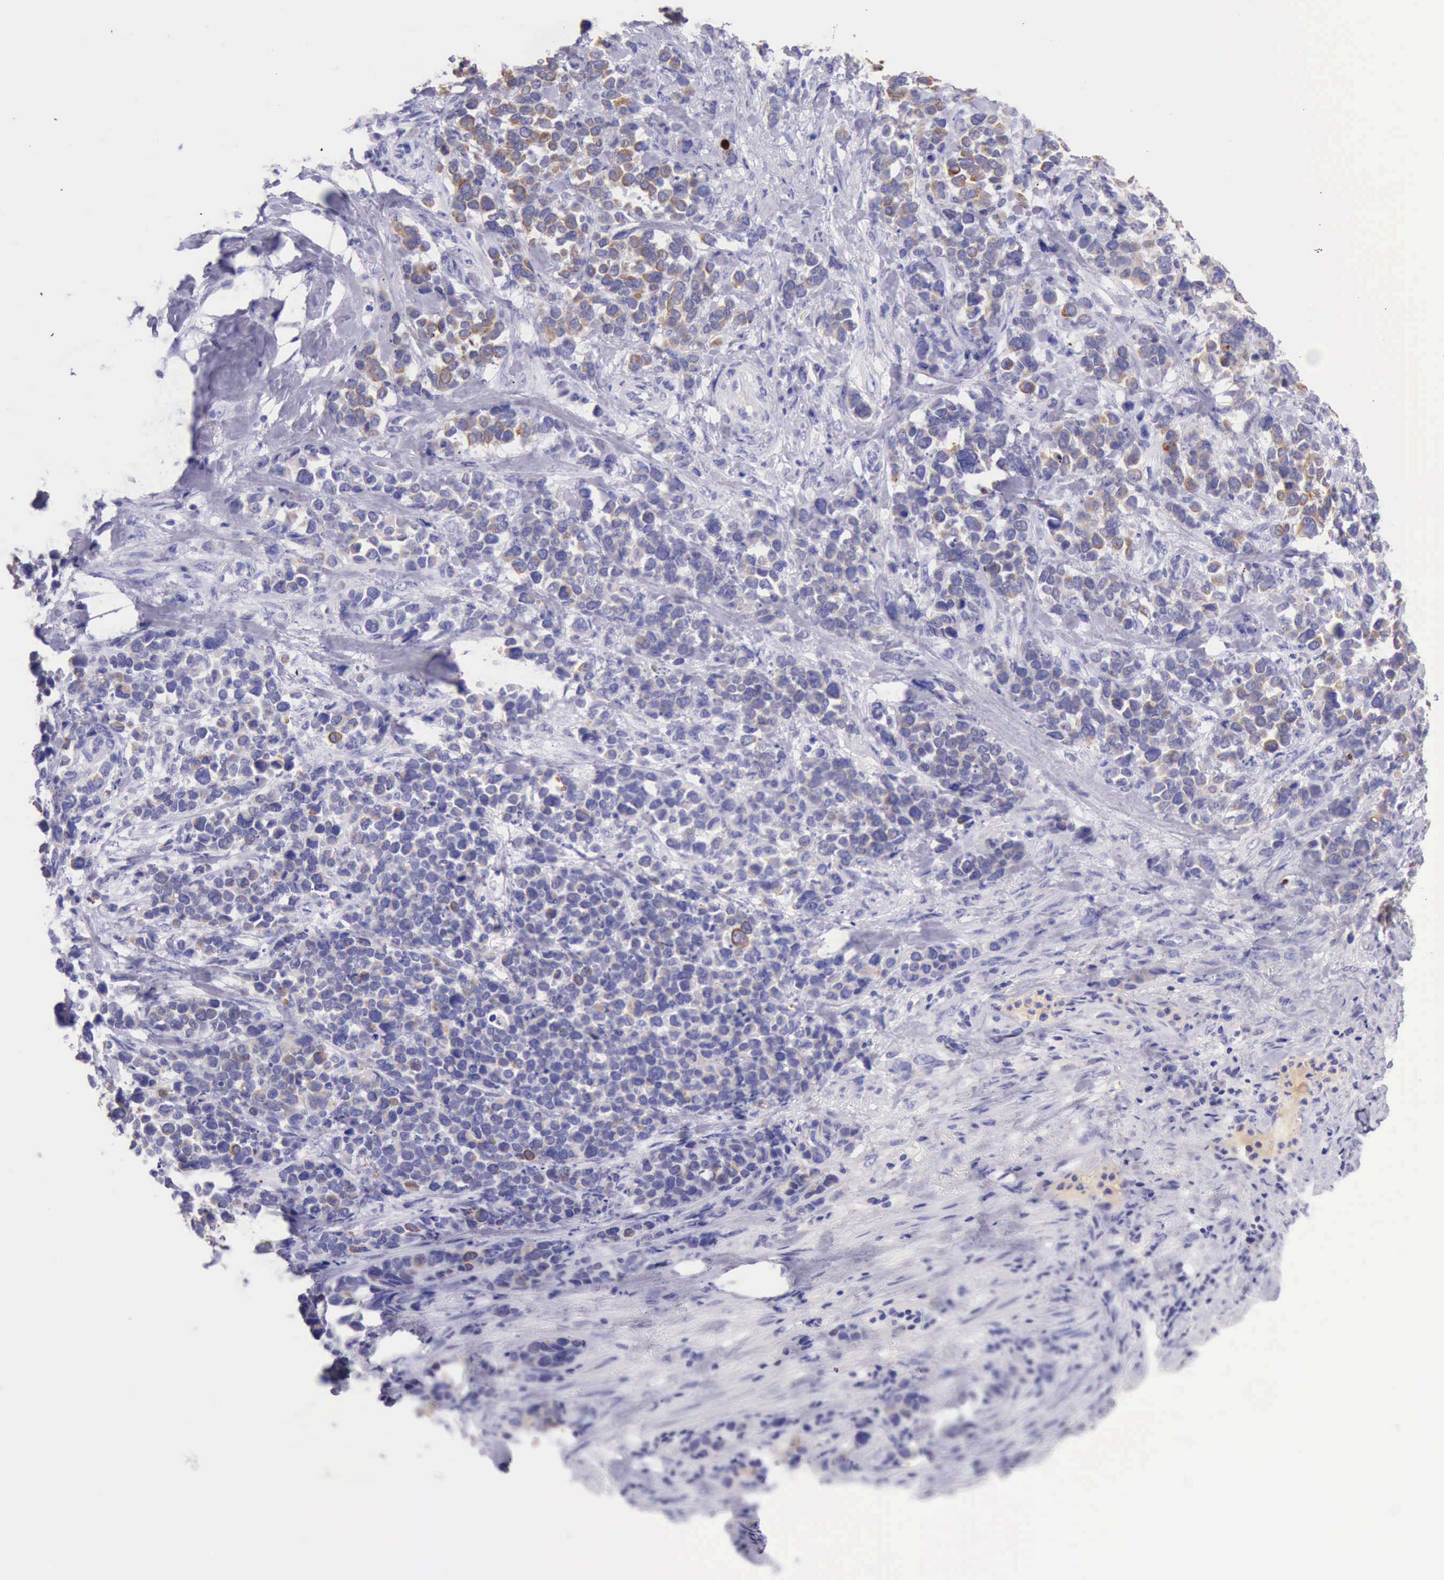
{"staining": {"intensity": "moderate", "quantity": "25%-75%", "location": "cytoplasmic/membranous"}, "tissue": "stomach cancer", "cell_type": "Tumor cells", "image_type": "cancer", "snomed": [{"axis": "morphology", "description": "Adenocarcinoma, NOS"}, {"axis": "topography", "description": "Stomach, upper"}], "caption": "Immunohistochemistry (IHC) photomicrograph of human stomach cancer (adenocarcinoma) stained for a protein (brown), which demonstrates medium levels of moderate cytoplasmic/membranous positivity in about 25%-75% of tumor cells.", "gene": "KRT8", "patient": {"sex": "male", "age": 71}}